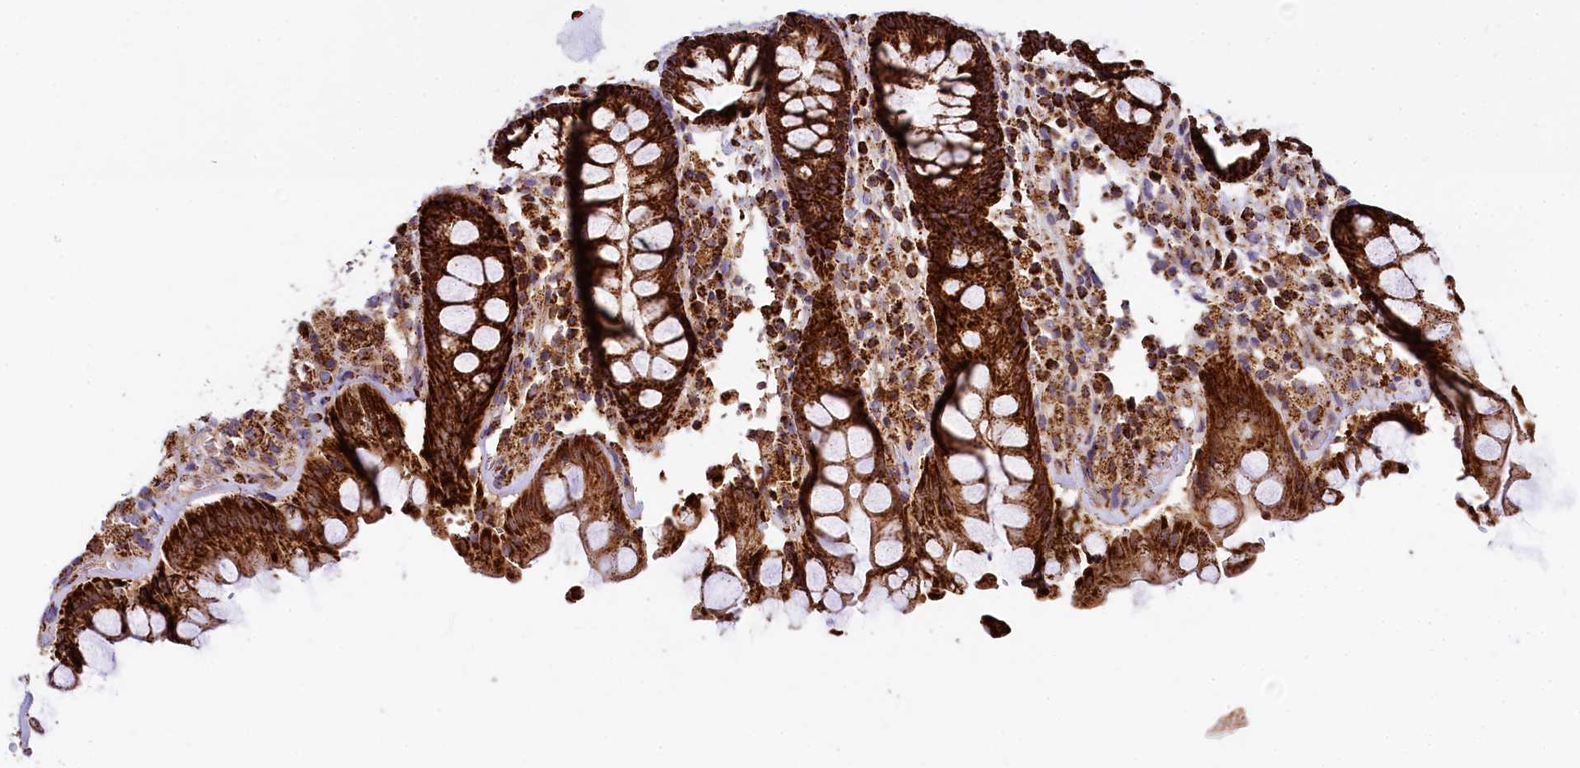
{"staining": {"intensity": "strong", "quantity": ">75%", "location": "cytoplasmic/membranous"}, "tissue": "rectum", "cell_type": "Glandular cells", "image_type": "normal", "snomed": [{"axis": "morphology", "description": "Normal tissue, NOS"}, {"axis": "topography", "description": "Rectum"}], "caption": "Protein staining of unremarkable rectum reveals strong cytoplasmic/membranous expression in about >75% of glandular cells.", "gene": "CLYBL", "patient": {"sex": "male", "age": 64}}